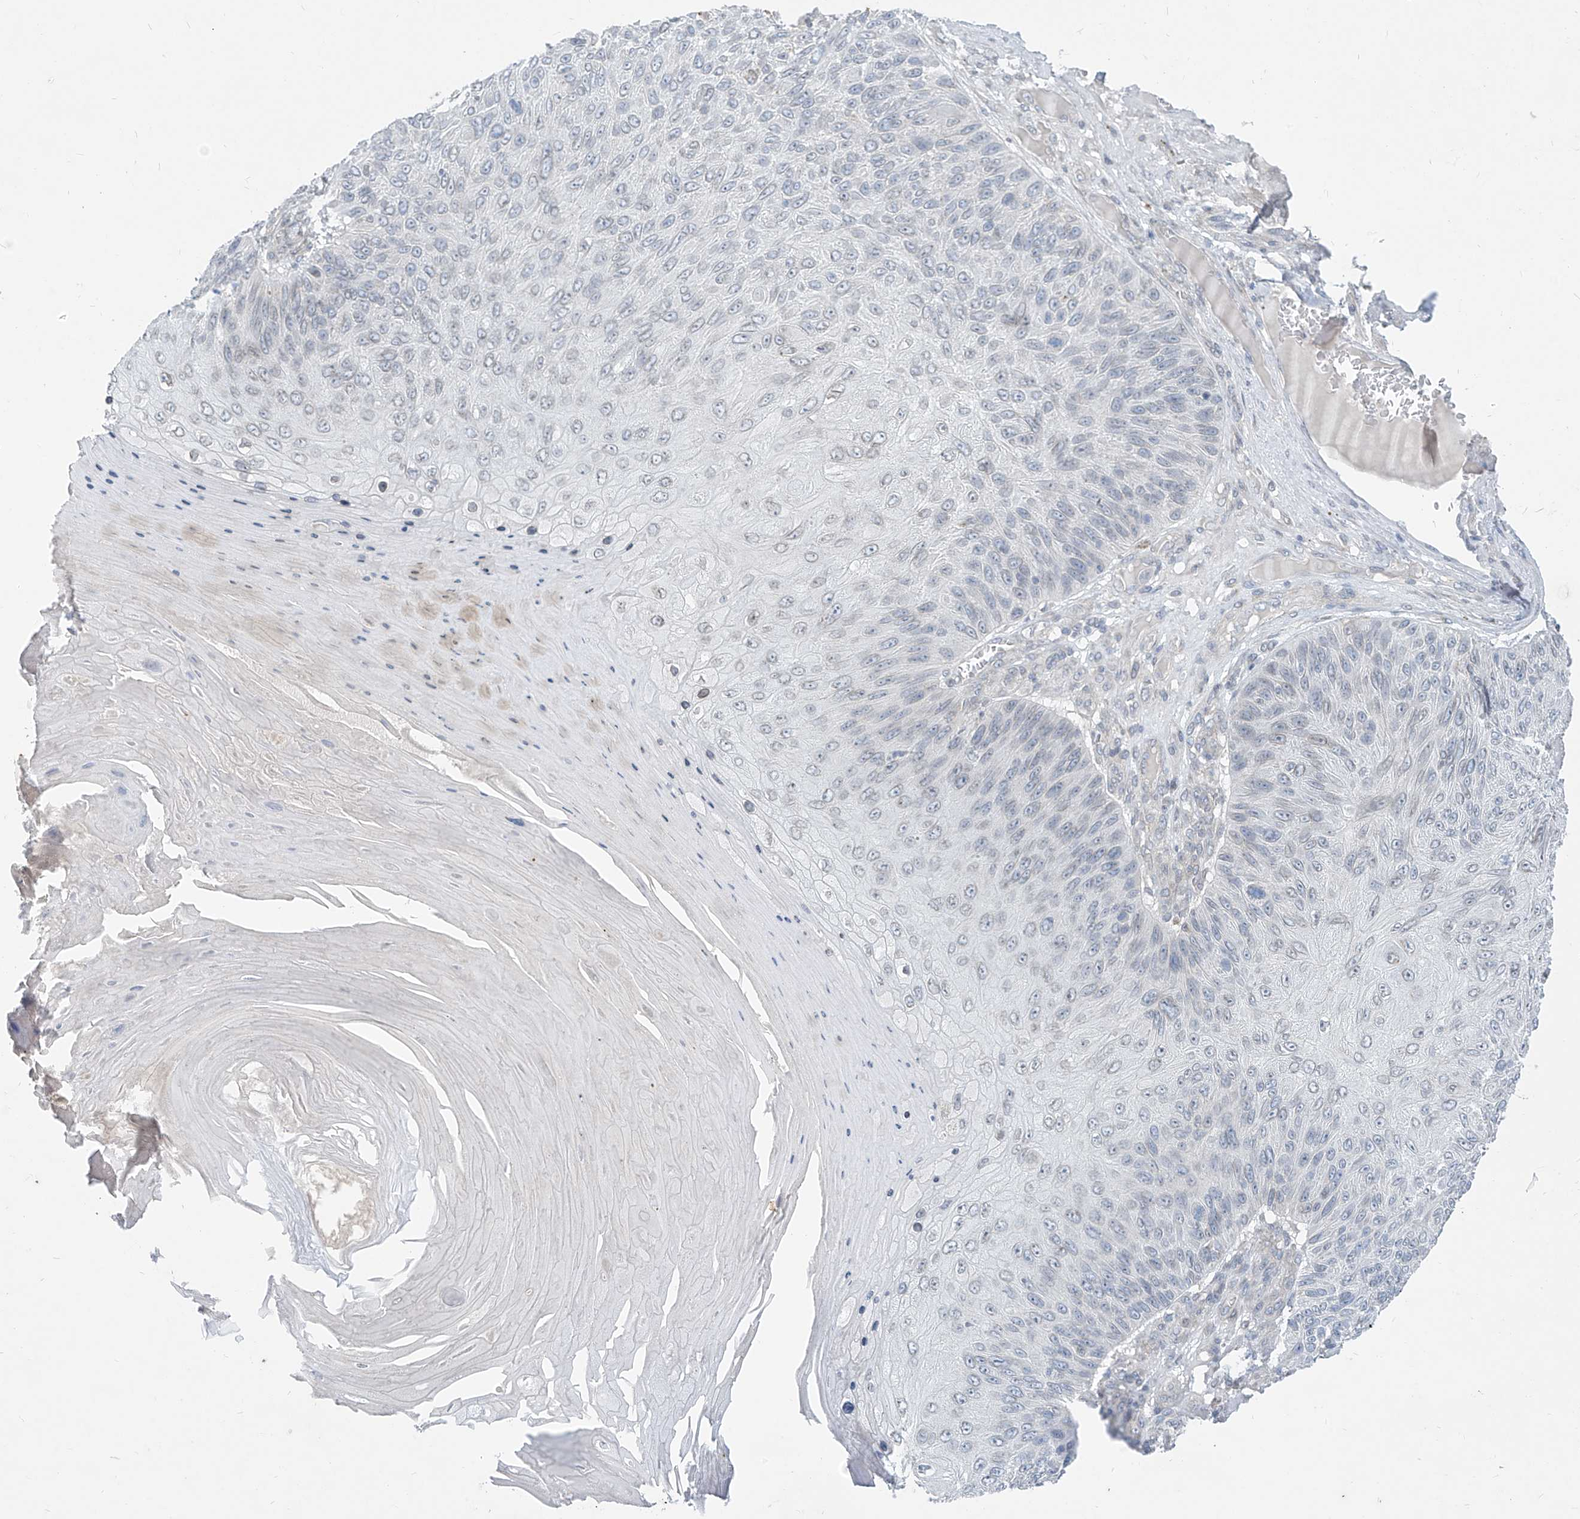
{"staining": {"intensity": "negative", "quantity": "none", "location": "none"}, "tissue": "skin cancer", "cell_type": "Tumor cells", "image_type": "cancer", "snomed": [{"axis": "morphology", "description": "Squamous cell carcinoma, NOS"}, {"axis": "topography", "description": "Skin"}], "caption": "Immunohistochemistry histopathology image of neoplastic tissue: human squamous cell carcinoma (skin) stained with DAB (3,3'-diaminobenzidine) reveals no significant protein positivity in tumor cells.", "gene": "KRTAP25-1", "patient": {"sex": "female", "age": 88}}